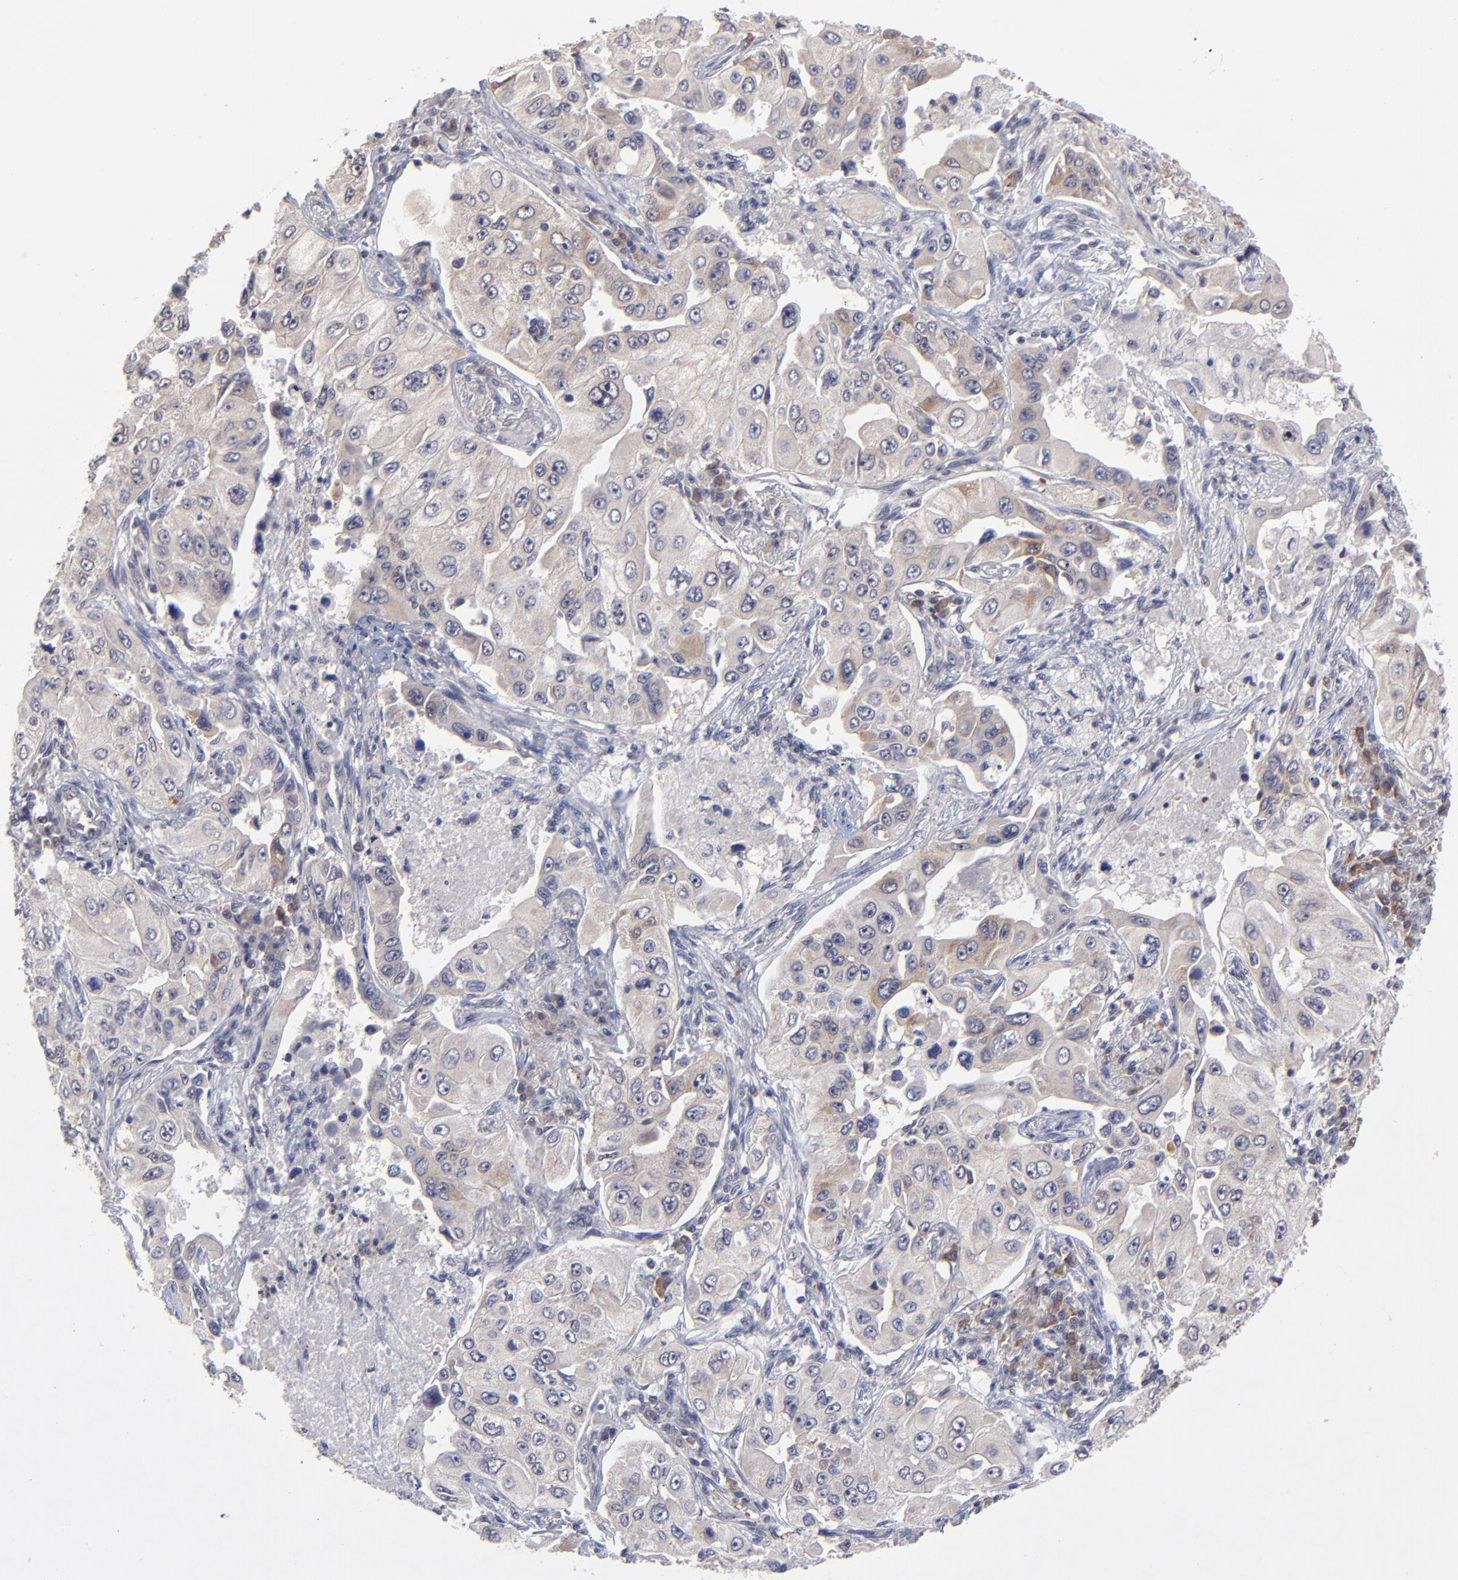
{"staining": {"intensity": "weak", "quantity": ">75%", "location": "cytoplasmic/membranous"}, "tissue": "lung cancer", "cell_type": "Tumor cells", "image_type": "cancer", "snomed": [{"axis": "morphology", "description": "Adenocarcinoma, NOS"}, {"axis": "topography", "description": "Lung"}], "caption": "Brown immunohistochemical staining in human adenocarcinoma (lung) reveals weak cytoplasmic/membranous expression in about >75% of tumor cells. (Stains: DAB (3,3'-diaminobenzidine) in brown, nuclei in blue, Microscopy: brightfield microscopy at high magnification).", "gene": "ZNF419", "patient": {"sex": "male", "age": 84}}